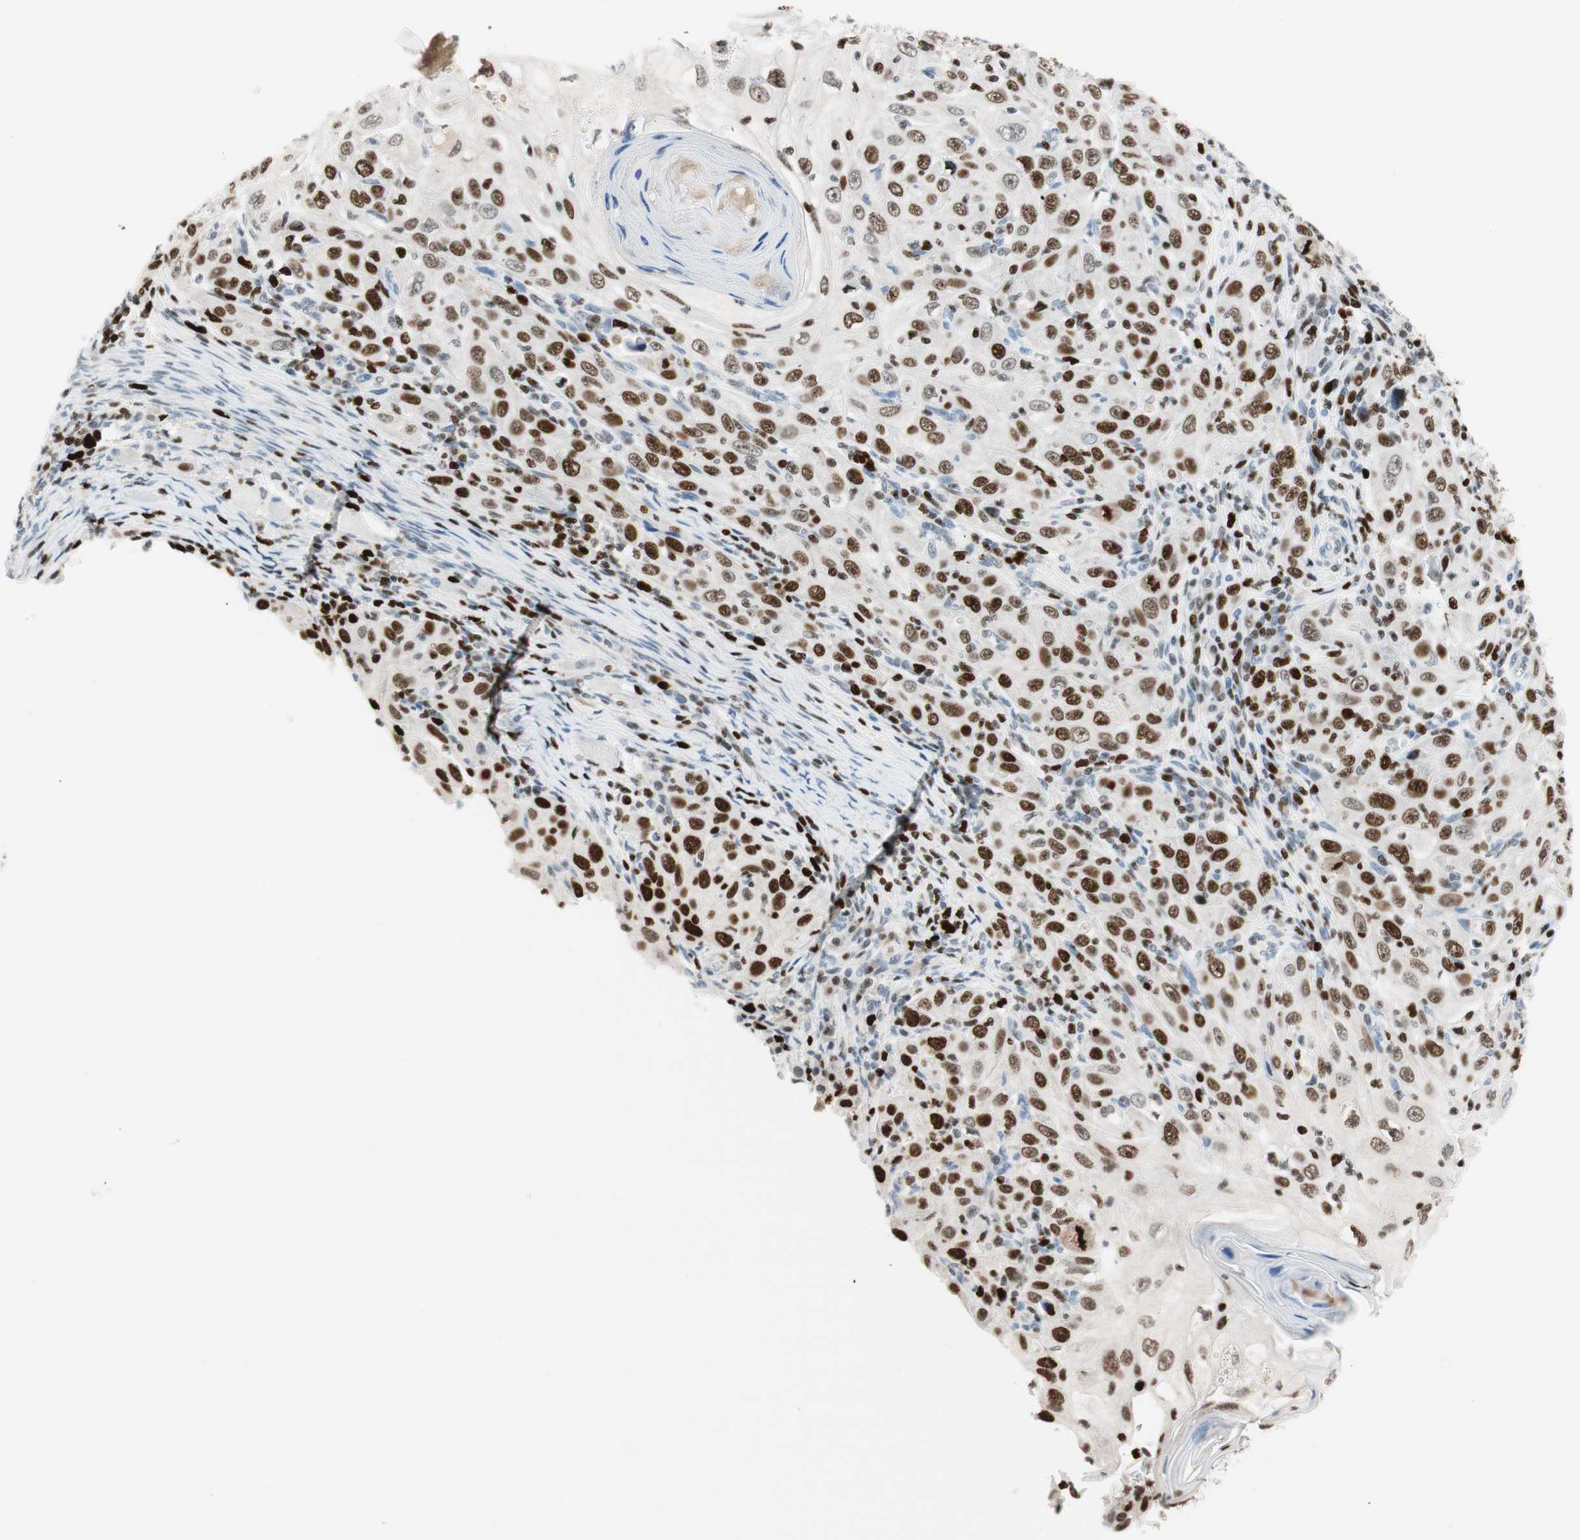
{"staining": {"intensity": "strong", "quantity": ">75%", "location": "nuclear"}, "tissue": "skin cancer", "cell_type": "Tumor cells", "image_type": "cancer", "snomed": [{"axis": "morphology", "description": "Squamous cell carcinoma, NOS"}, {"axis": "topography", "description": "Skin"}], "caption": "Immunohistochemistry (IHC) histopathology image of human skin squamous cell carcinoma stained for a protein (brown), which reveals high levels of strong nuclear positivity in about >75% of tumor cells.", "gene": "EZH2", "patient": {"sex": "female", "age": 88}}